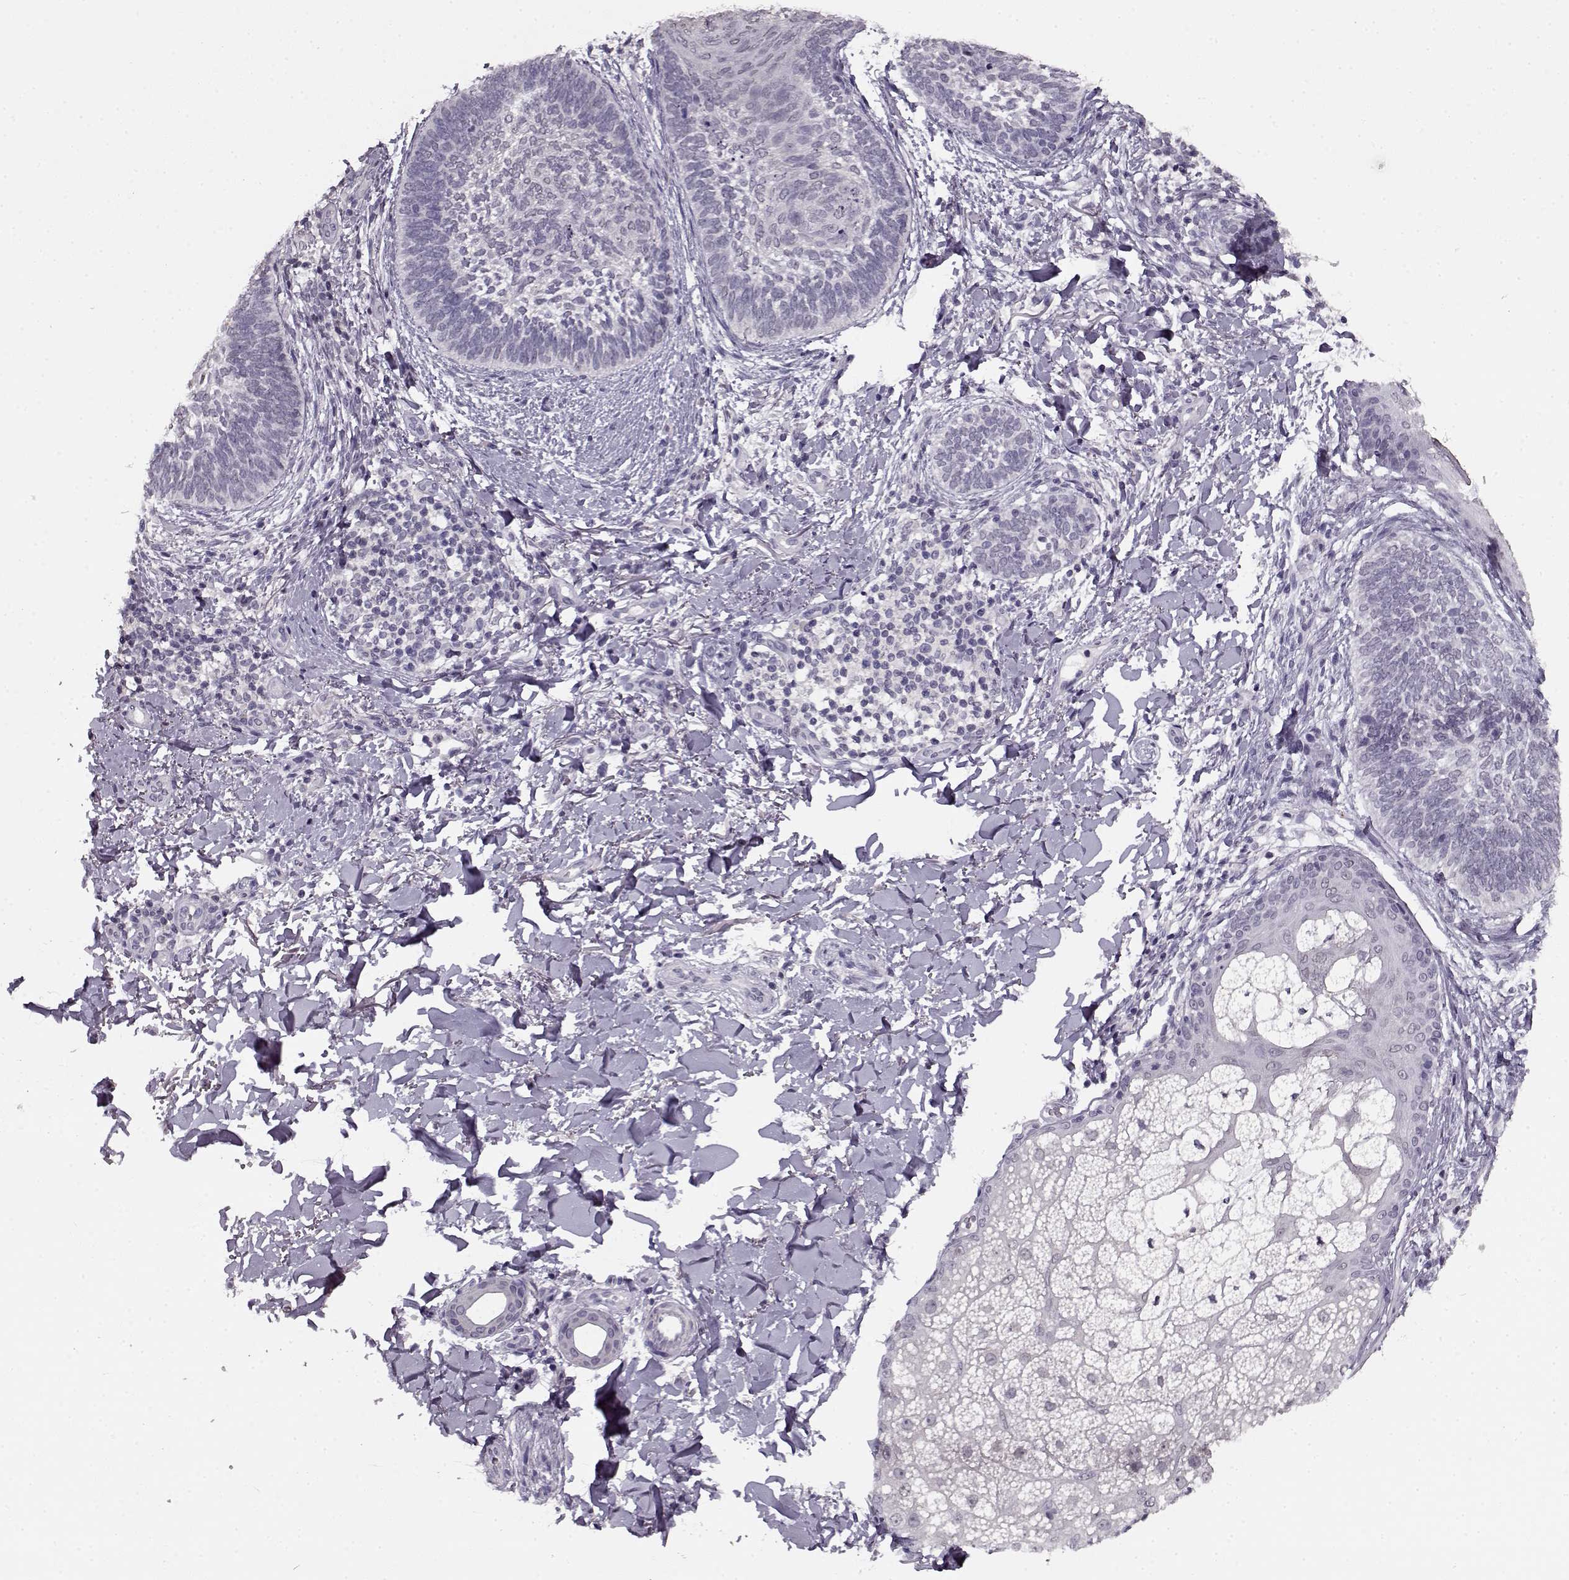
{"staining": {"intensity": "negative", "quantity": "none", "location": "none"}, "tissue": "skin cancer", "cell_type": "Tumor cells", "image_type": "cancer", "snomed": [{"axis": "morphology", "description": "Normal tissue, NOS"}, {"axis": "morphology", "description": "Basal cell carcinoma"}, {"axis": "topography", "description": "Skin"}], "caption": "This histopathology image is of skin basal cell carcinoma stained with immunohistochemistry (IHC) to label a protein in brown with the nuclei are counter-stained blue. There is no expression in tumor cells.", "gene": "RP1L1", "patient": {"sex": "male", "age": 46}}